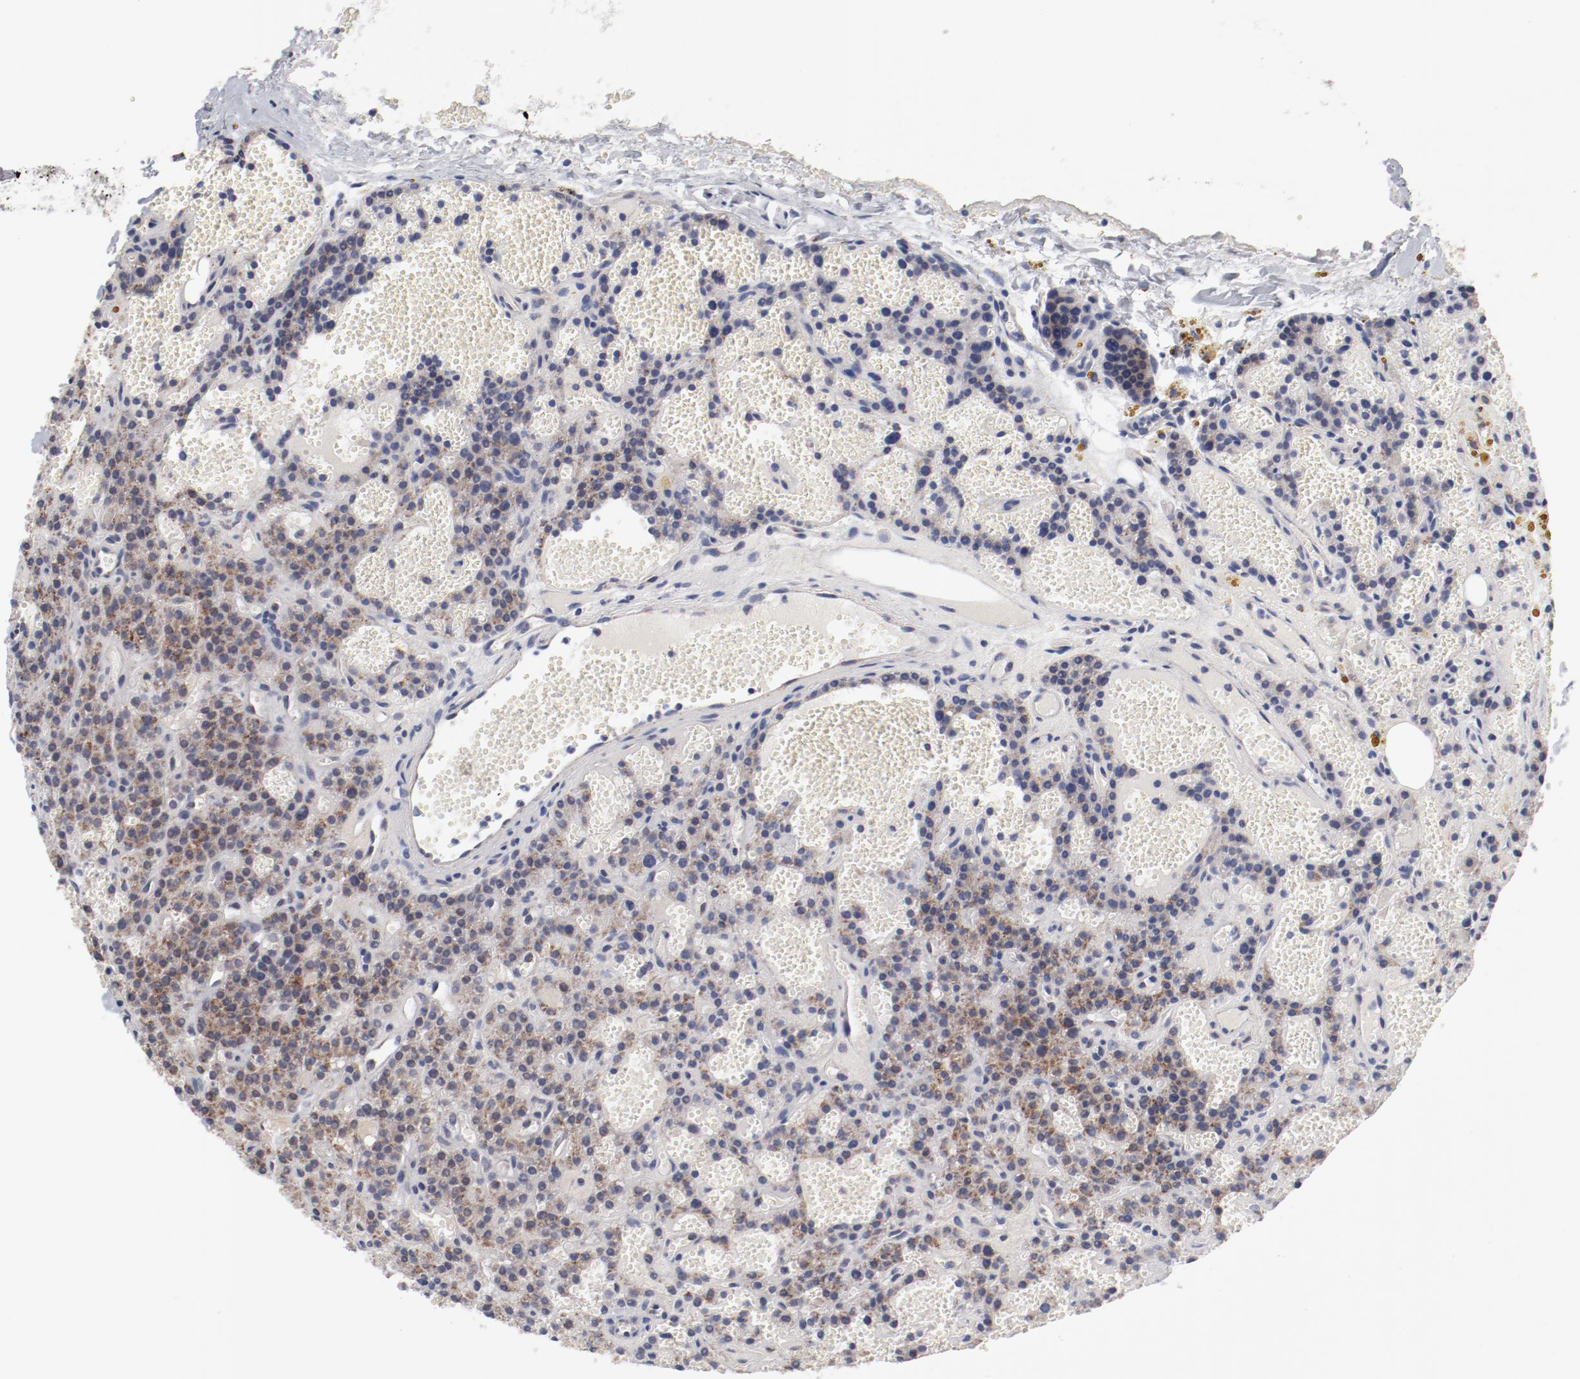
{"staining": {"intensity": "strong", "quantity": ">75%", "location": "cytoplasmic/membranous"}, "tissue": "parathyroid gland", "cell_type": "Glandular cells", "image_type": "normal", "snomed": [{"axis": "morphology", "description": "Normal tissue, NOS"}, {"axis": "topography", "description": "Parathyroid gland"}], "caption": "IHC of benign parathyroid gland exhibits high levels of strong cytoplasmic/membranous positivity in about >75% of glandular cells. The protein is shown in brown color, while the nuclei are stained blue.", "gene": "NDUFV2", "patient": {"sex": "male", "age": 25}}